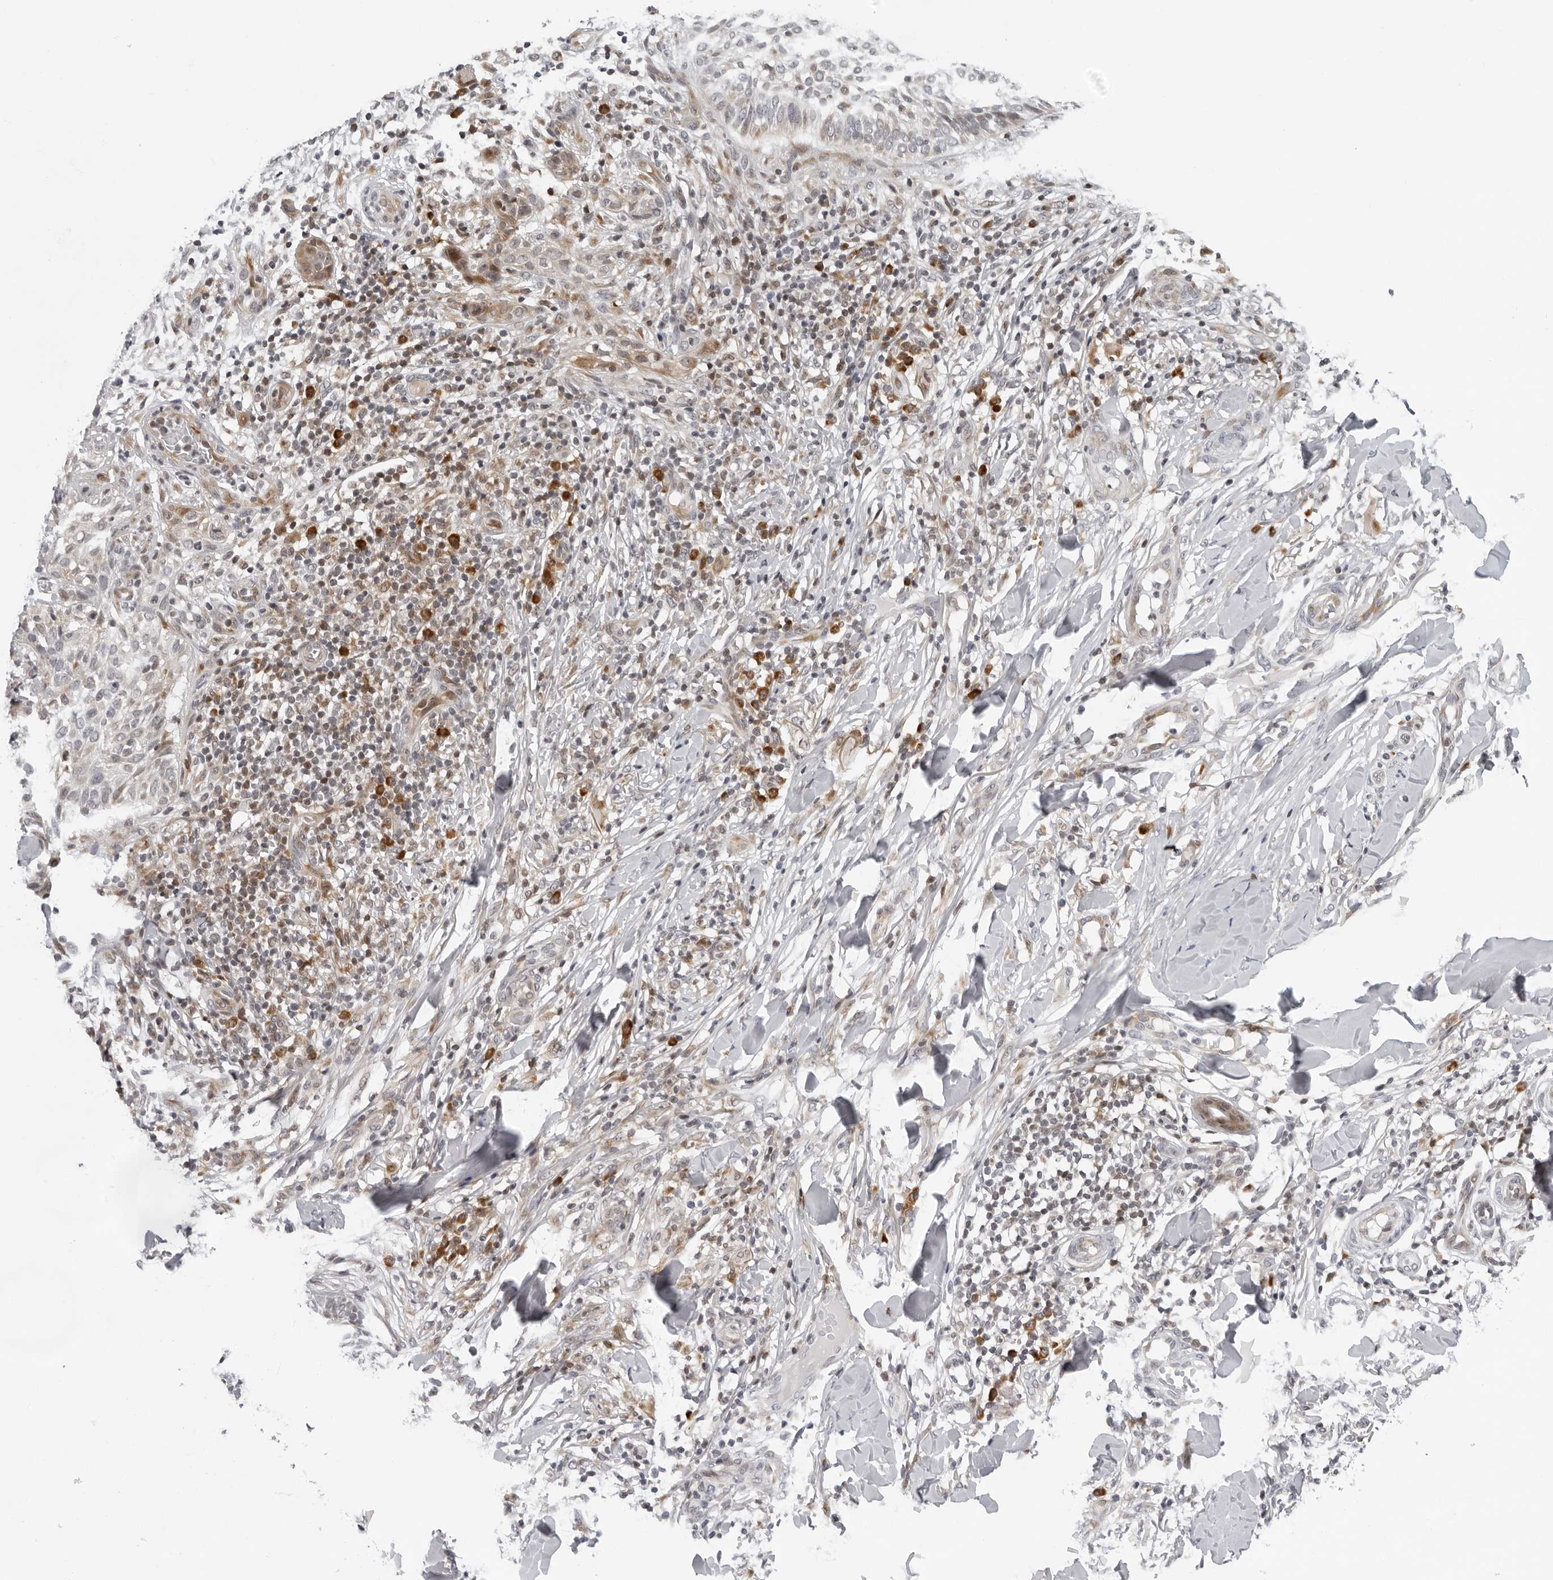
{"staining": {"intensity": "weak", "quantity": "<25%", "location": "cytoplasmic/membranous"}, "tissue": "skin cancer", "cell_type": "Tumor cells", "image_type": "cancer", "snomed": [{"axis": "morphology", "description": "Normal tissue, NOS"}, {"axis": "morphology", "description": "Basal cell carcinoma"}, {"axis": "topography", "description": "Skin"}], "caption": "Immunohistochemistry histopathology image of neoplastic tissue: skin basal cell carcinoma stained with DAB (3,3'-diaminobenzidine) displays no significant protein expression in tumor cells.", "gene": "PIP4K2C", "patient": {"sex": "male", "age": 67}}